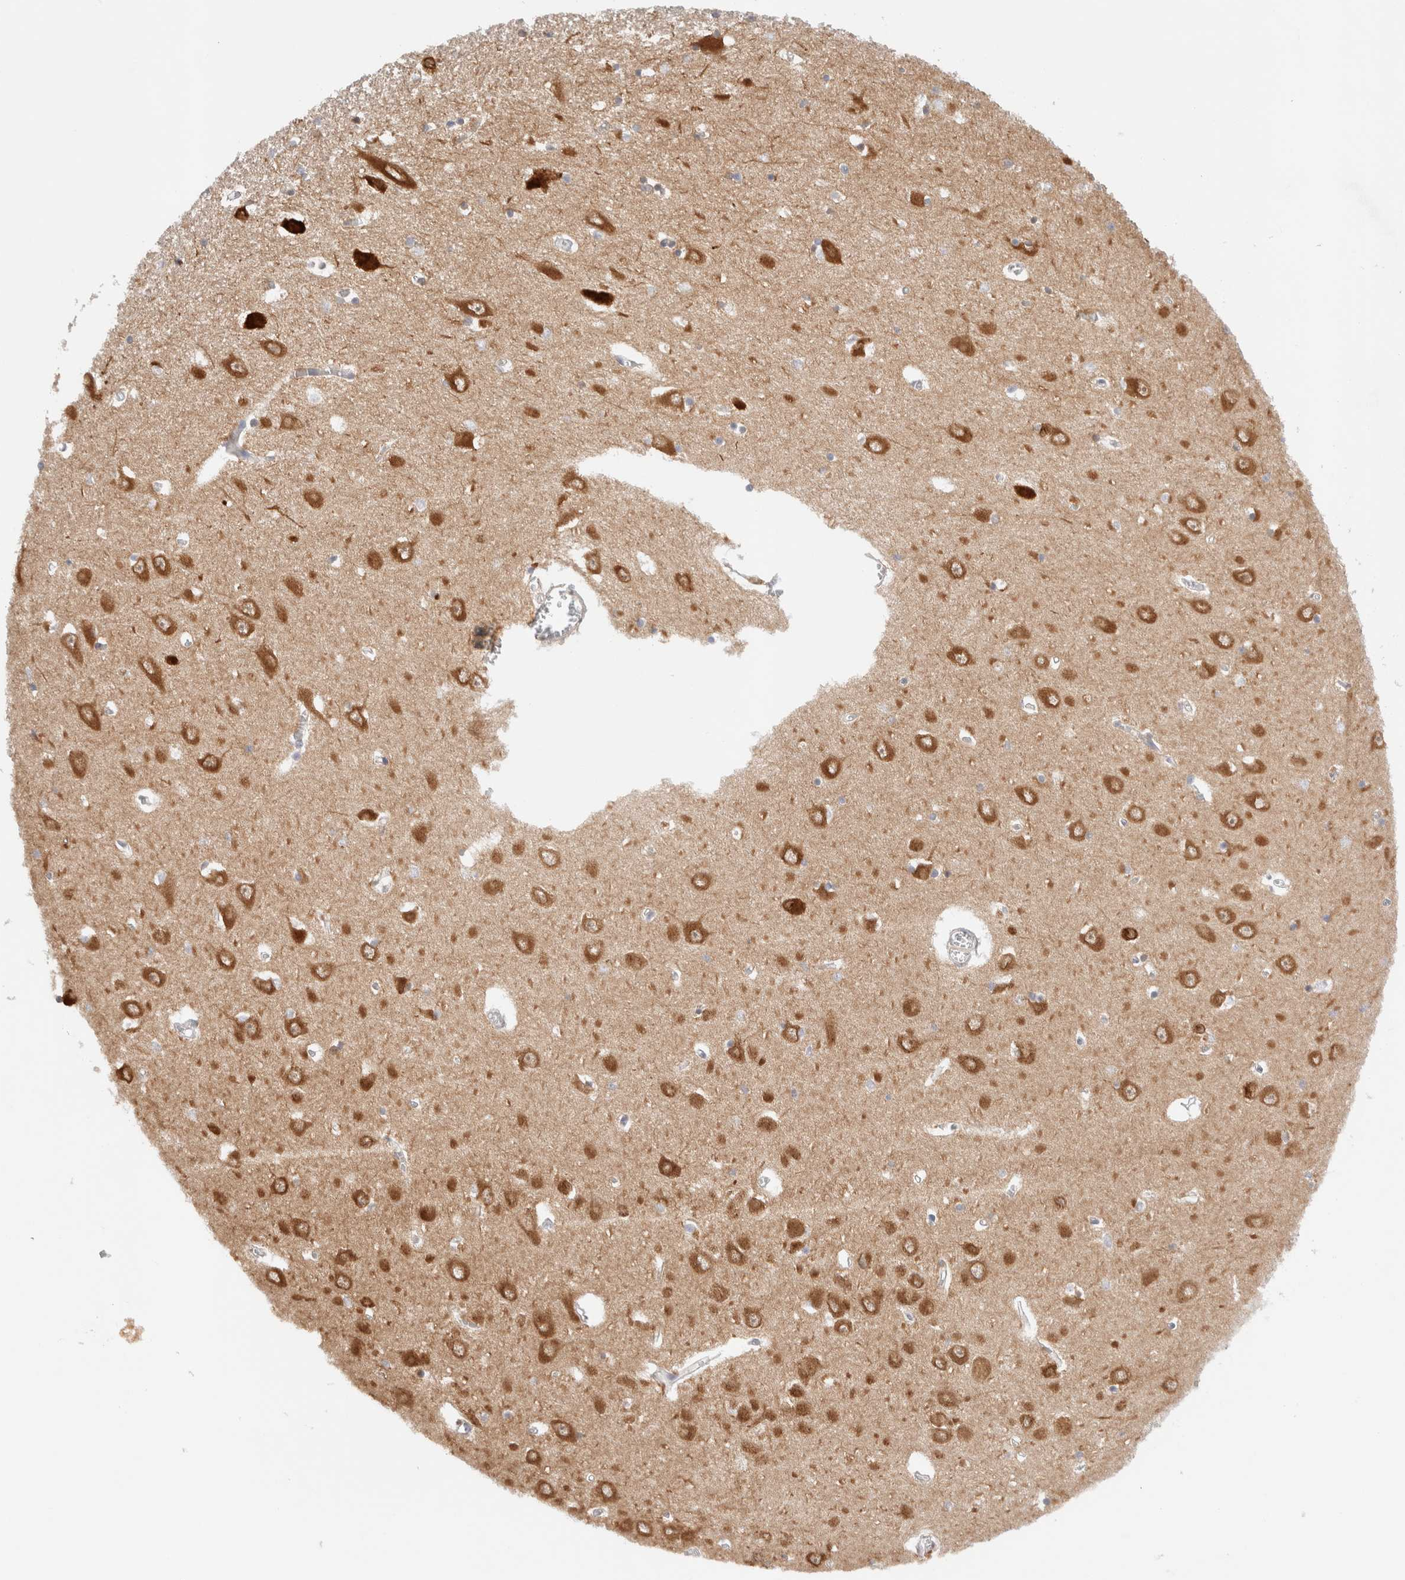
{"staining": {"intensity": "moderate", "quantity": "<25%", "location": "cytoplasmic/membranous"}, "tissue": "hippocampus", "cell_type": "Glial cells", "image_type": "normal", "snomed": [{"axis": "morphology", "description": "Normal tissue, NOS"}, {"axis": "topography", "description": "Hippocampus"}], "caption": "Immunohistochemistry (DAB) staining of benign human hippocampus displays moderate cytoplasmic/membranous protein staining in approximately <25% of glial cells.", "gene": "GCN1", "patient": {"sex": "male", "age": 70}}